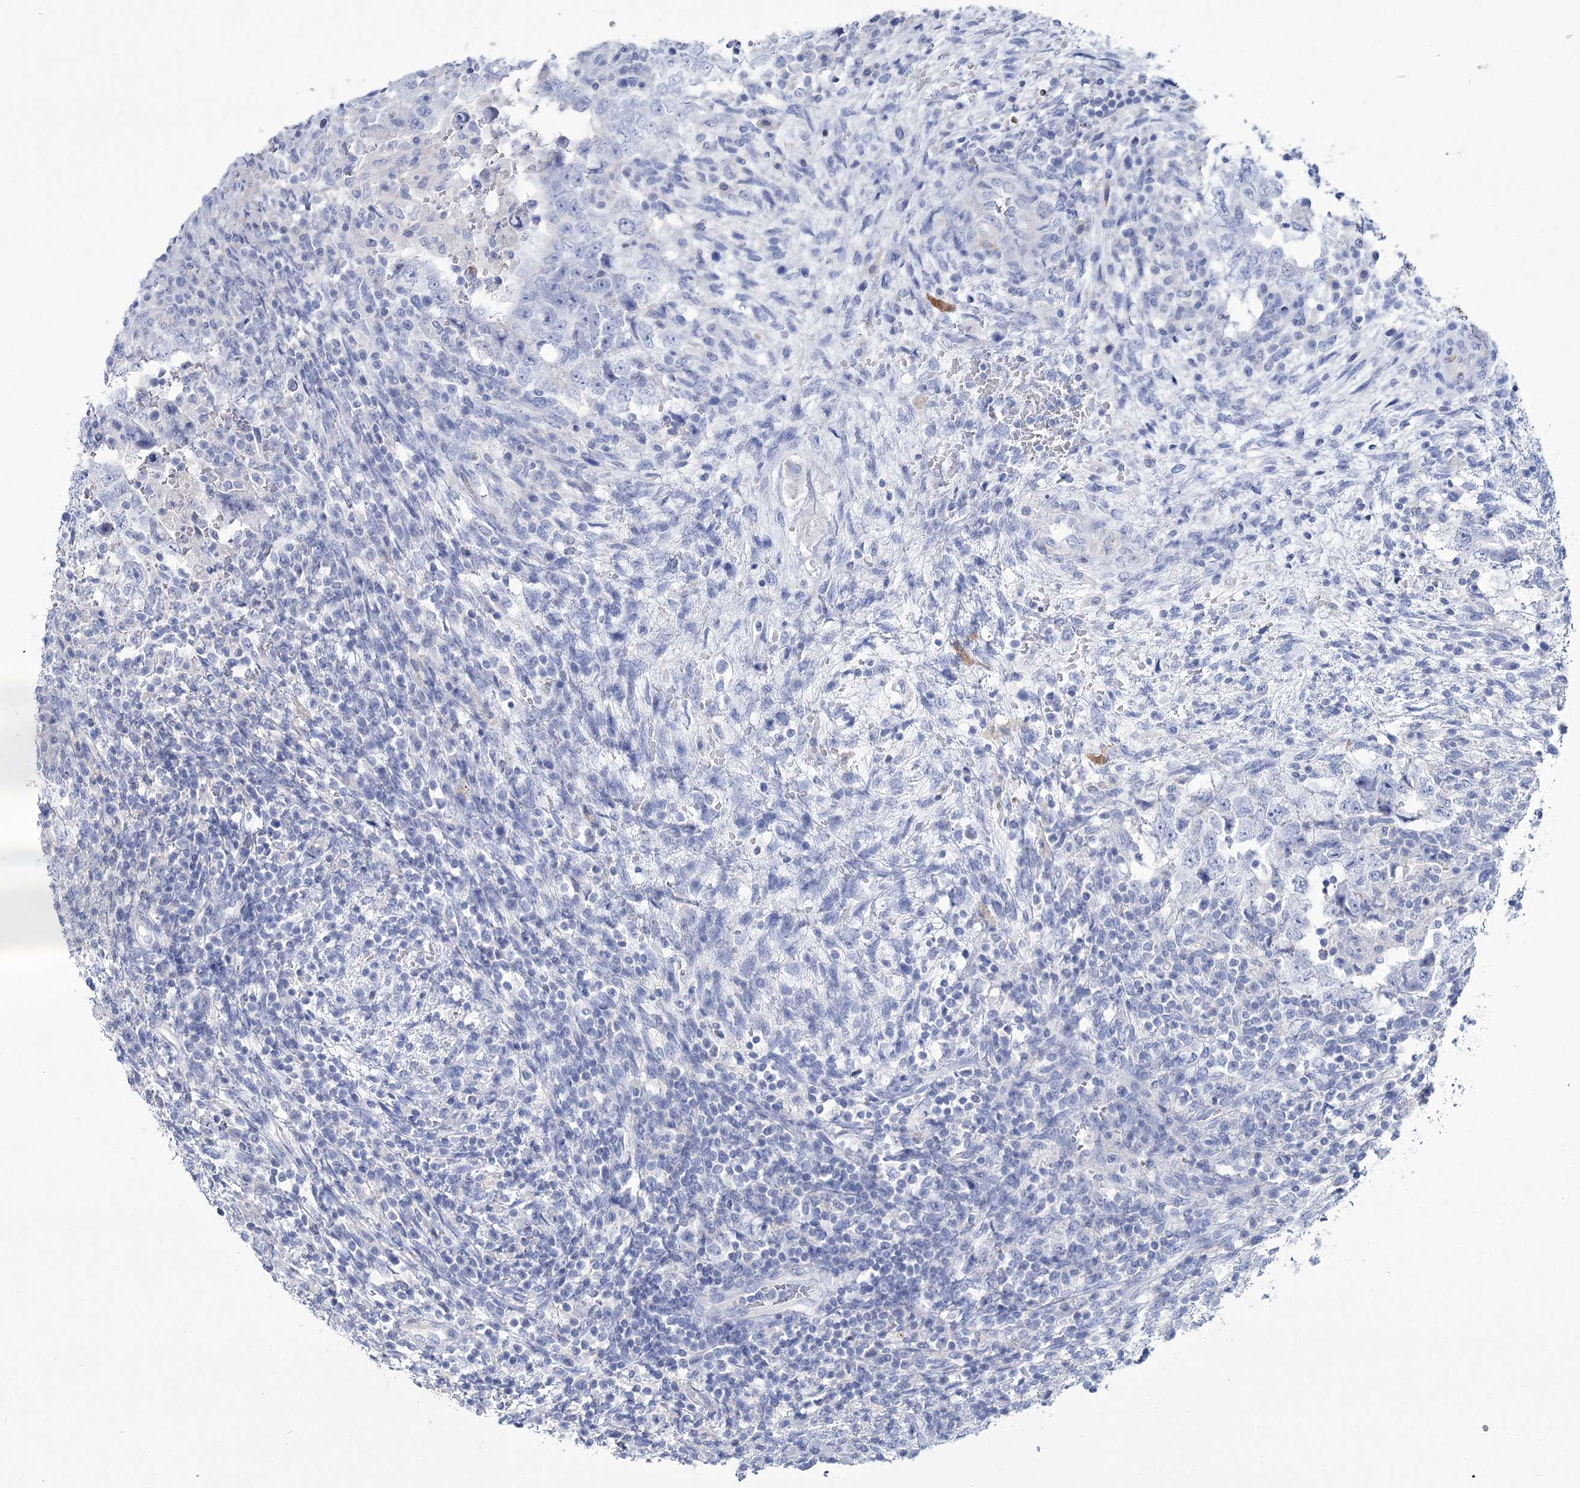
{"staining": {"intensity": "negative", "quantity": "none", "location": "none"}, "tissue": "testis cancer", "cell_type": "Tumor cells", "image_type": "cancer", "snomed": [{"axis": "morphology", "description": "Carcinoma, Embryonal, NOS"}, {"axis": "topography", "description": "Testis"}], "caption": "Image shows no significant protein positivity in tumor cells of testis cancer.", "gene": "PCDHA1", "patient": {"sex": "male", "age": 26}}